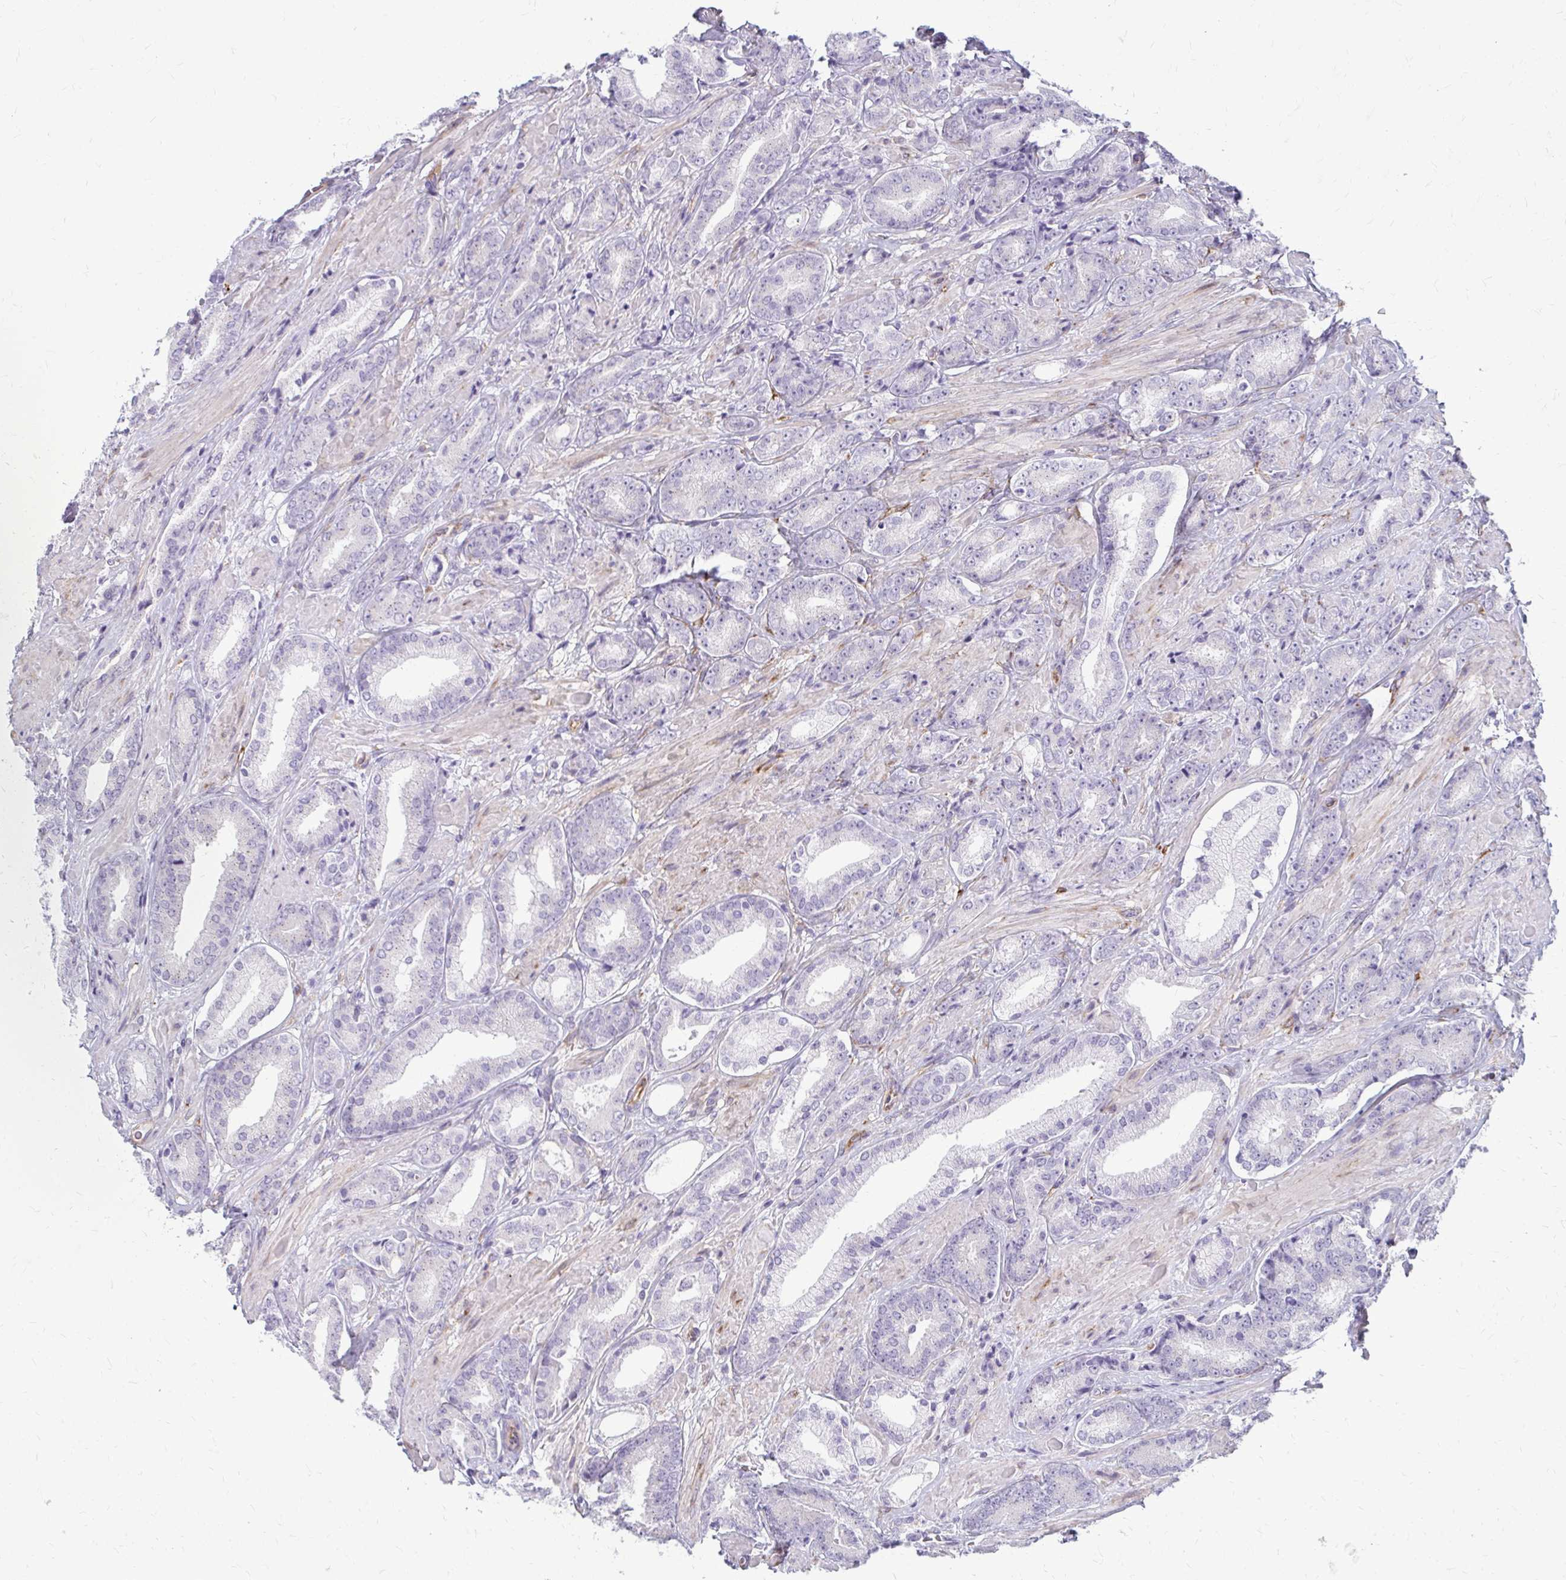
{"staining": {"intensity": "negative", "quantity": "none", "location": "none"}, "tissue": "prostate cancer", "cell_type": "Tumor cells", "image_type": "cancer", "snomed": [{"axis": "morphology", "description": "Adenocarcinoma, High grade"}, {"axis": "topography", "description": "Prostate"}], "caption": "Tumor cells show no significant protein expression in prostate cancer.", "gene": "DEPP1", "patient": {"sex": "male", "age": 56}}